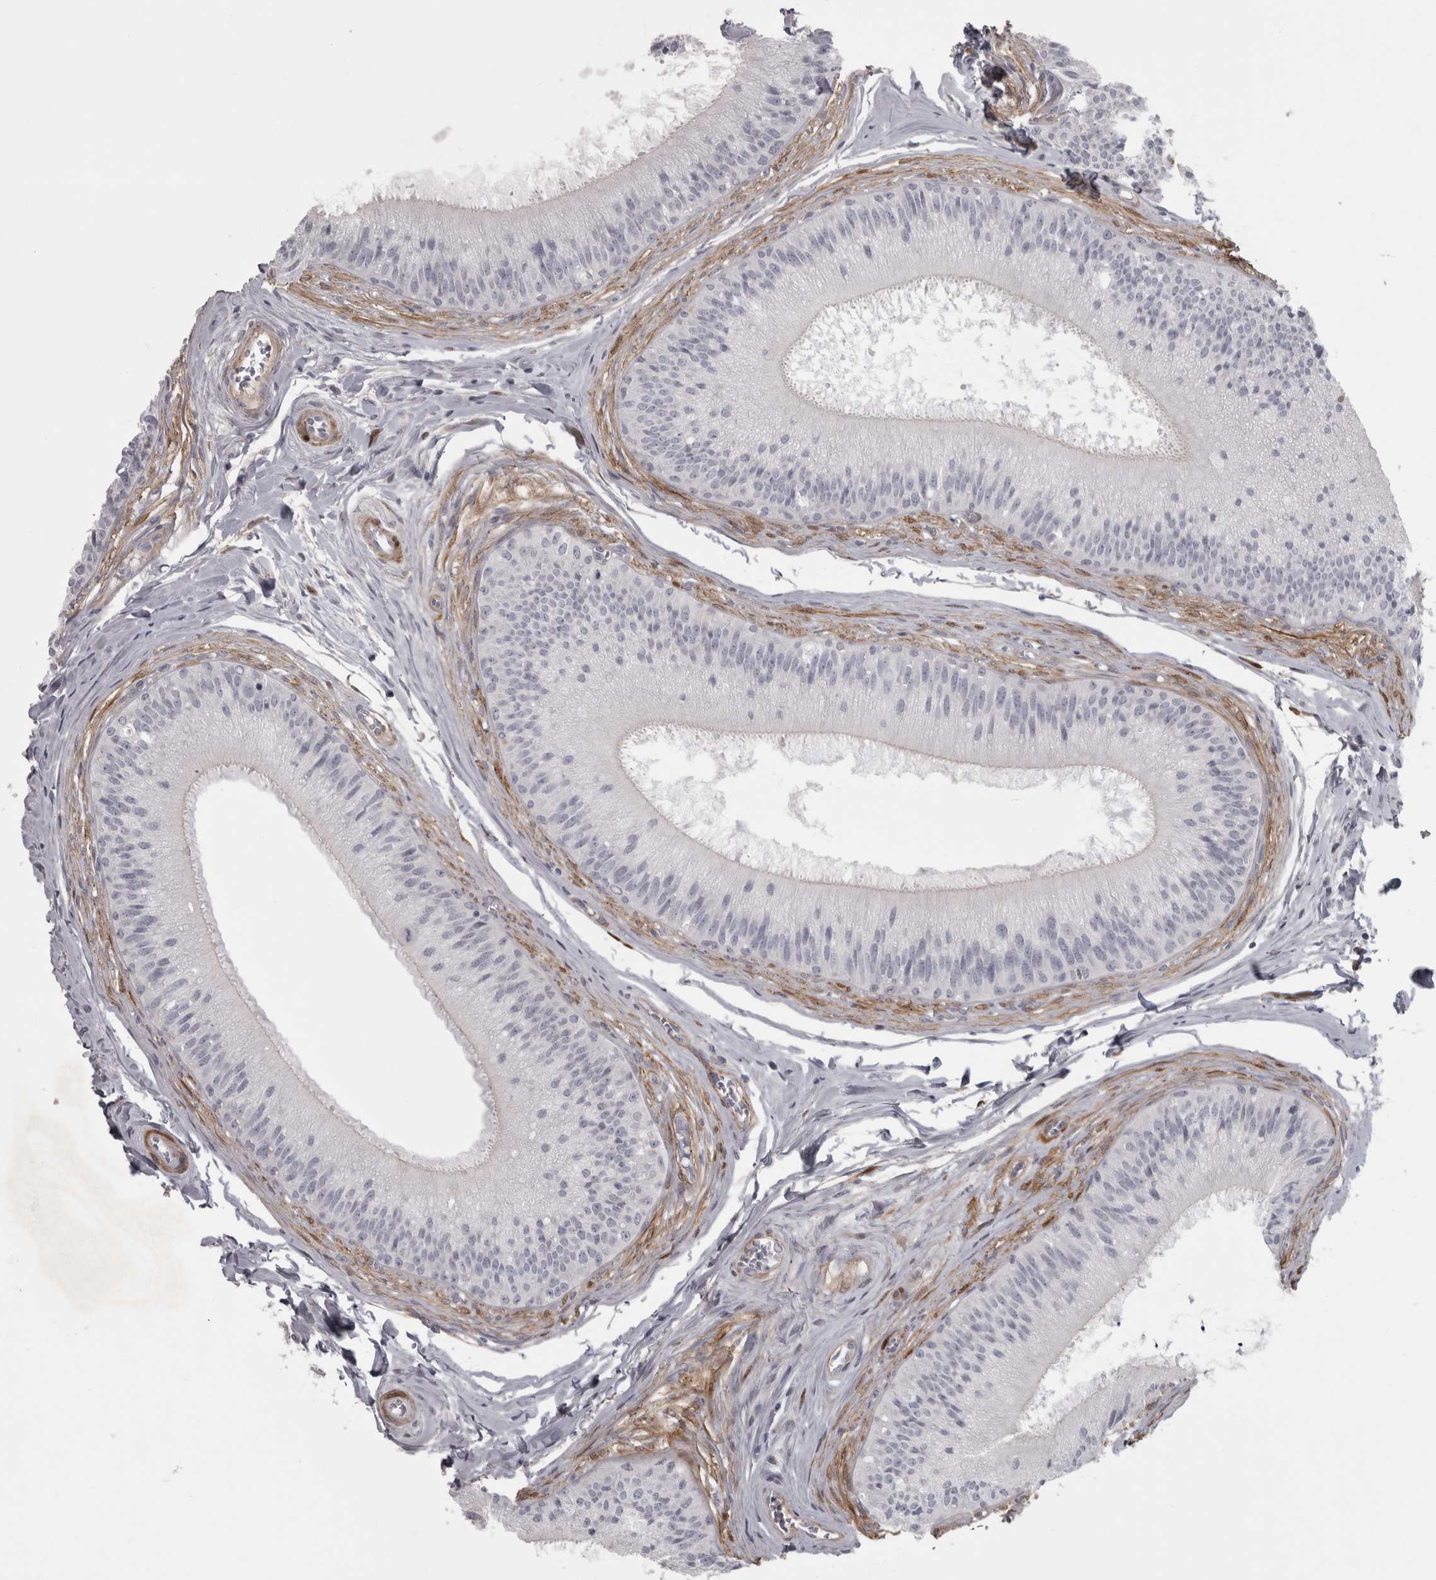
{"staining": {"intensity": "weak", "quantity": "<25%", "location": "cytoplasmic/membranous"}, "tissue": "epididymis", "cell_type": "Glandular cells", "image_type": "normal", "snomed": [{"axis": "morphology", "description": "Normal tissue, NOS"}, {"axis": "topography", "description": "Epididymis"}], "caption": "IHC of normal human epididymis shows no expression in glandular cells. (IHC, brightfield microscopy, high magnification).", "gene": "PPP1R12B", "patient": {"sex": "male", "age": 31}}